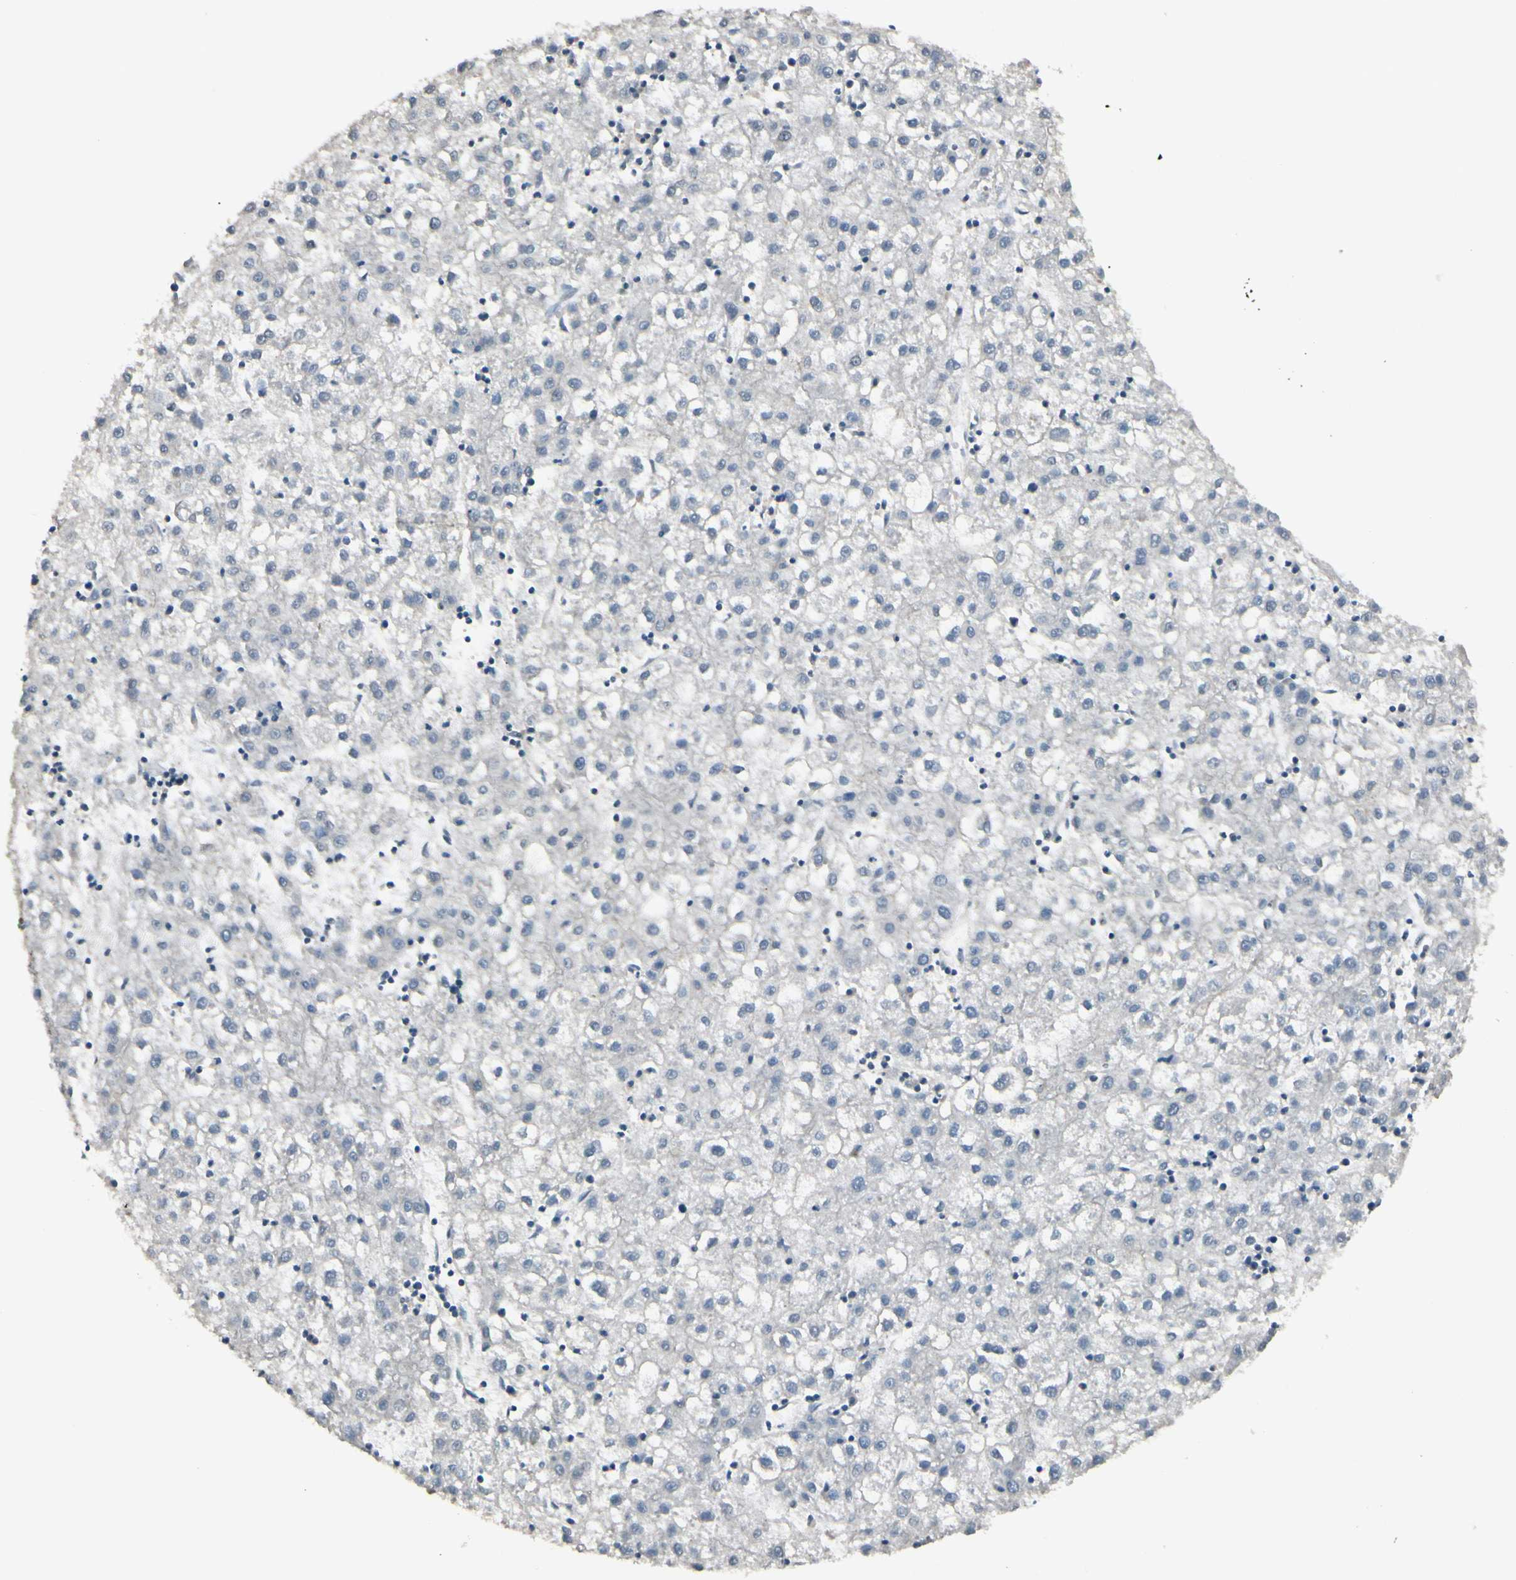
{"staining": {"intensity": "negative", "quantity": "none", "location": "none"}, "tissue": "liver cancer", "cell_type": "Tumor cells", "image_type": "cancer", "snomed": [{"axis": "morphology", "description": "Carcinoma, Hepatocellular, NOS"}, {"axis": "topography", "description": "Liver"}], "caption": "This is an immunohistochemistry (IHC) micrograph of human hepatocellular carcinoma (liver). There is no positivity in tumor cells.", "gene": "PPP3CB", "patient": {"sex": "male", "age": 72}}